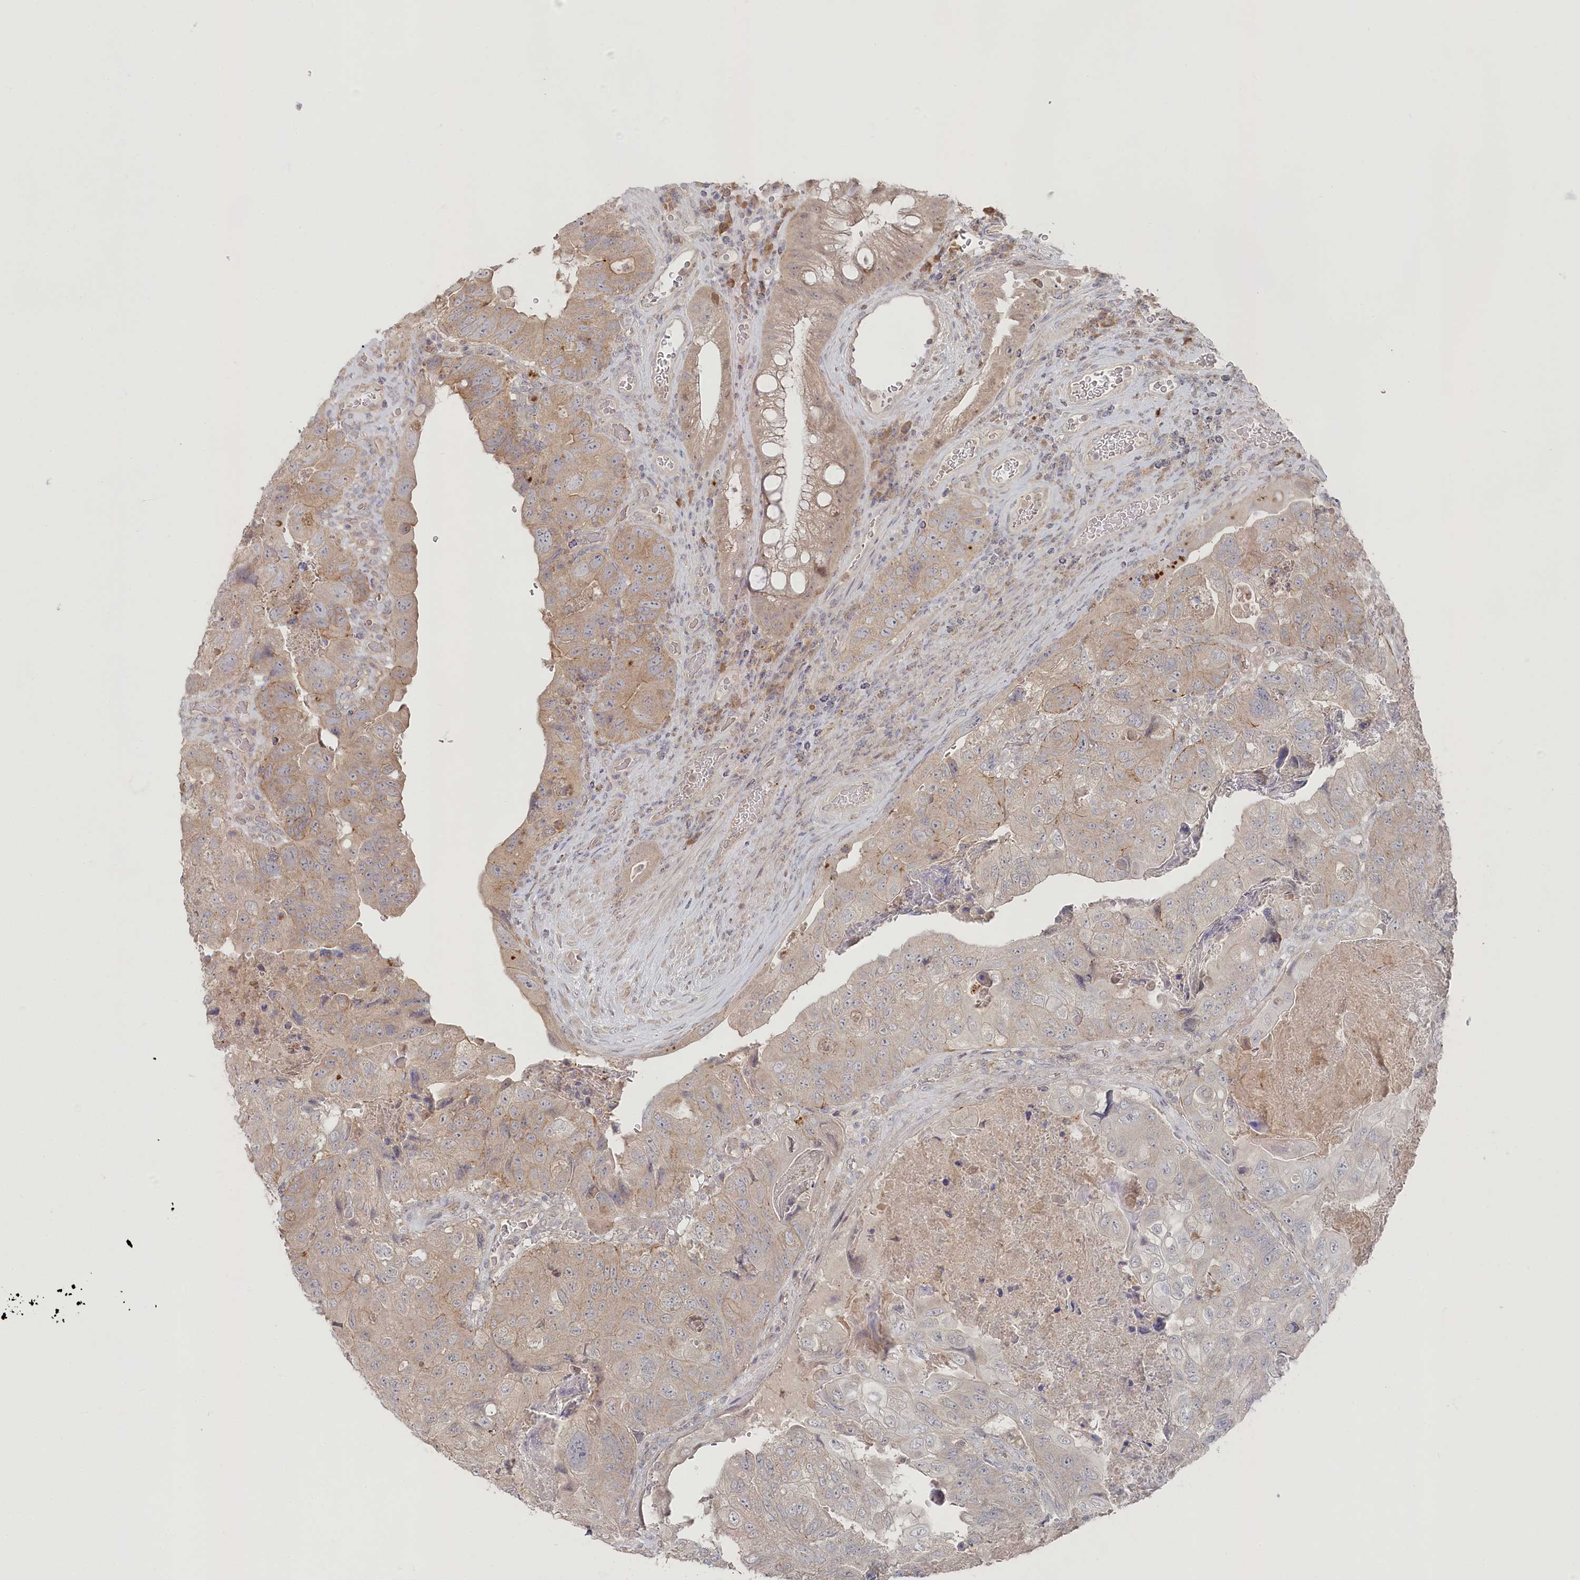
{"staining": {"intensity": "weak", "quantity": "25%-75%", "location": "cytoplasmic/membranous"}, "tissue": "colorectal cancer", "cell_type": "Tumor cells", "image_type": "cancer", "snomed": [{"axis": "morphology", "description": "Adenocarcinoma, NOS"}, {"axis": "topography", "description": "Rectum"}], "caption": "Protein expression analysis of human colorectal cancer (adenocarcinoma) reveals weak cytoplasmic/membranous positivity in approximately 25%-75% of tumor cells.", "gene": "TGFBRAP1", "patient": {"sex": "male", "age": 63}}